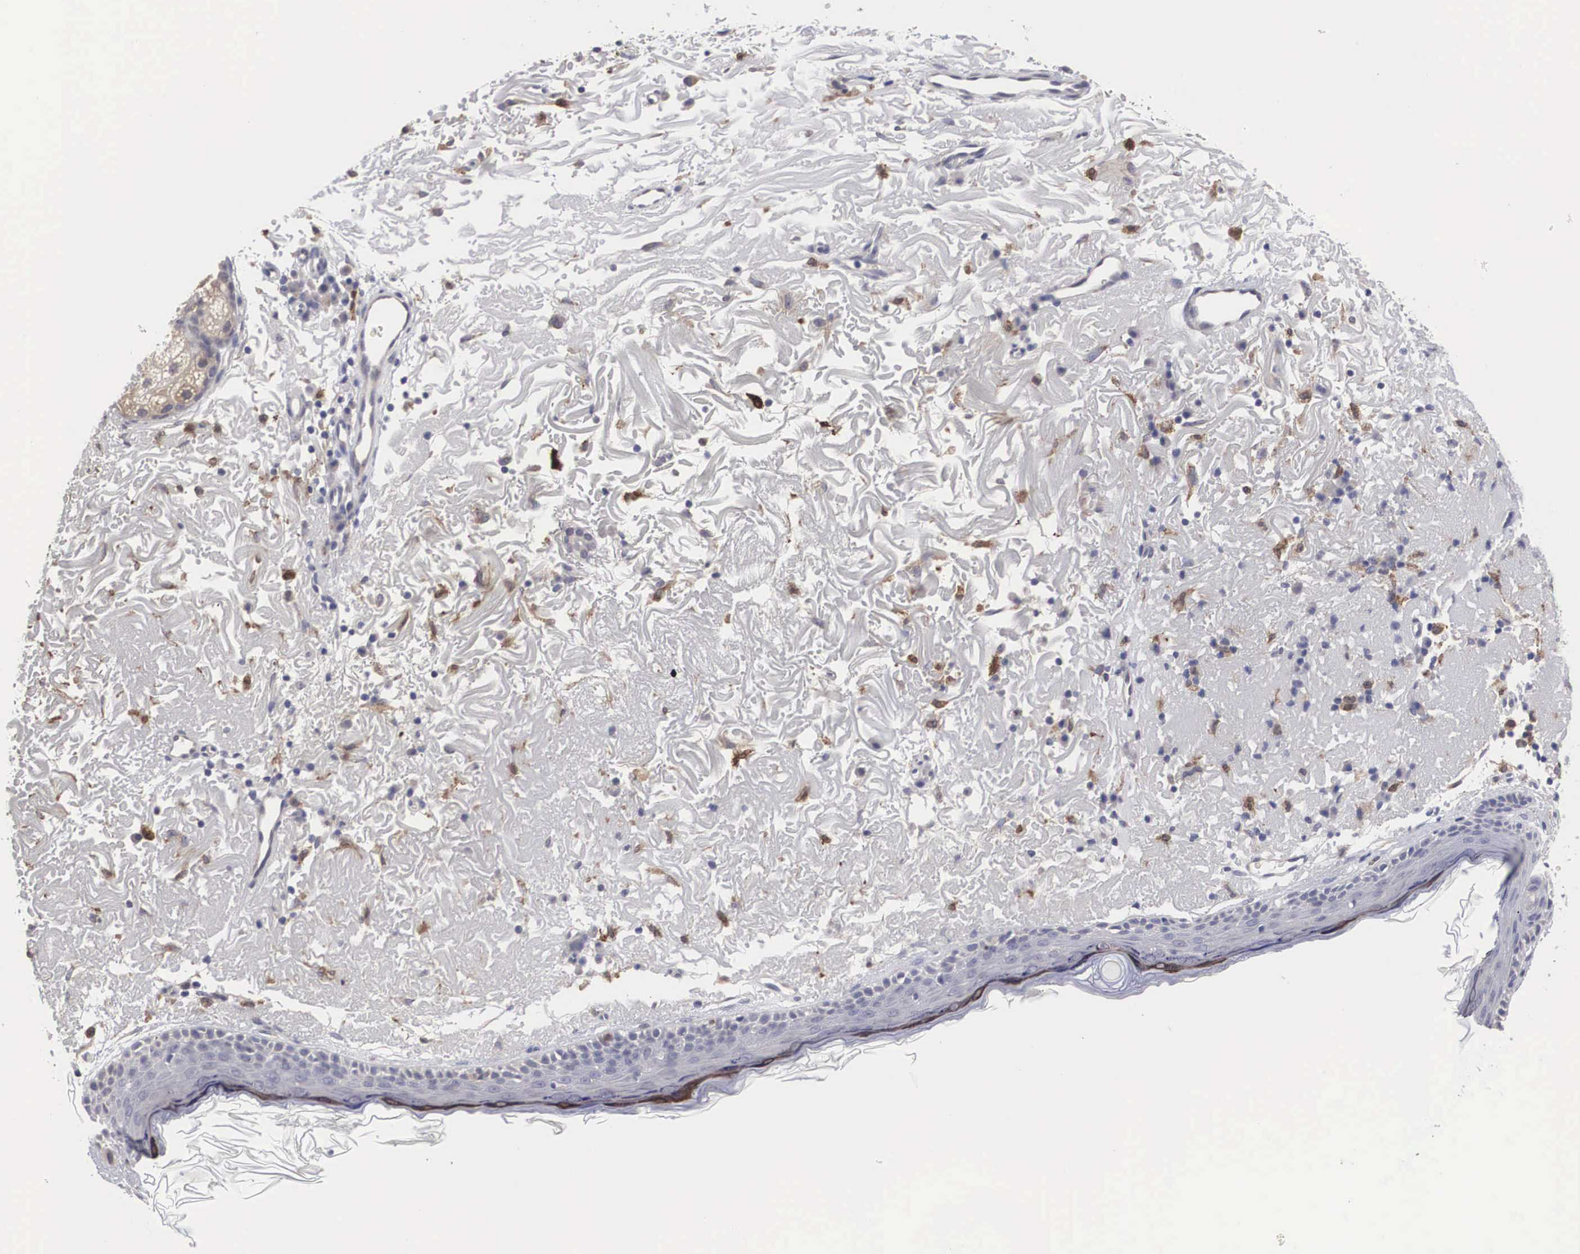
{"staining": {"intensity": "moderate", "quantity": "25%-75%", "location": "cytoplasmic/membranous"}, "tissue": "skin", "cell_type": "Fibroblasts", "image_type": "normal", "snomed": [{"axis": "morphology", "description": "Normal tissue, NOS"}, {"axis": "topography", "description": "Skin"}], "caption": "A brown stain highlights moderate cytoplasmic/membranous expression of a protein in fibroblasts of normal skin. (DAB = brown stain, brightfield microscopy at high magnification).", "gene": "HMOX1", "patient": {"sex": "female", "age": 90}}